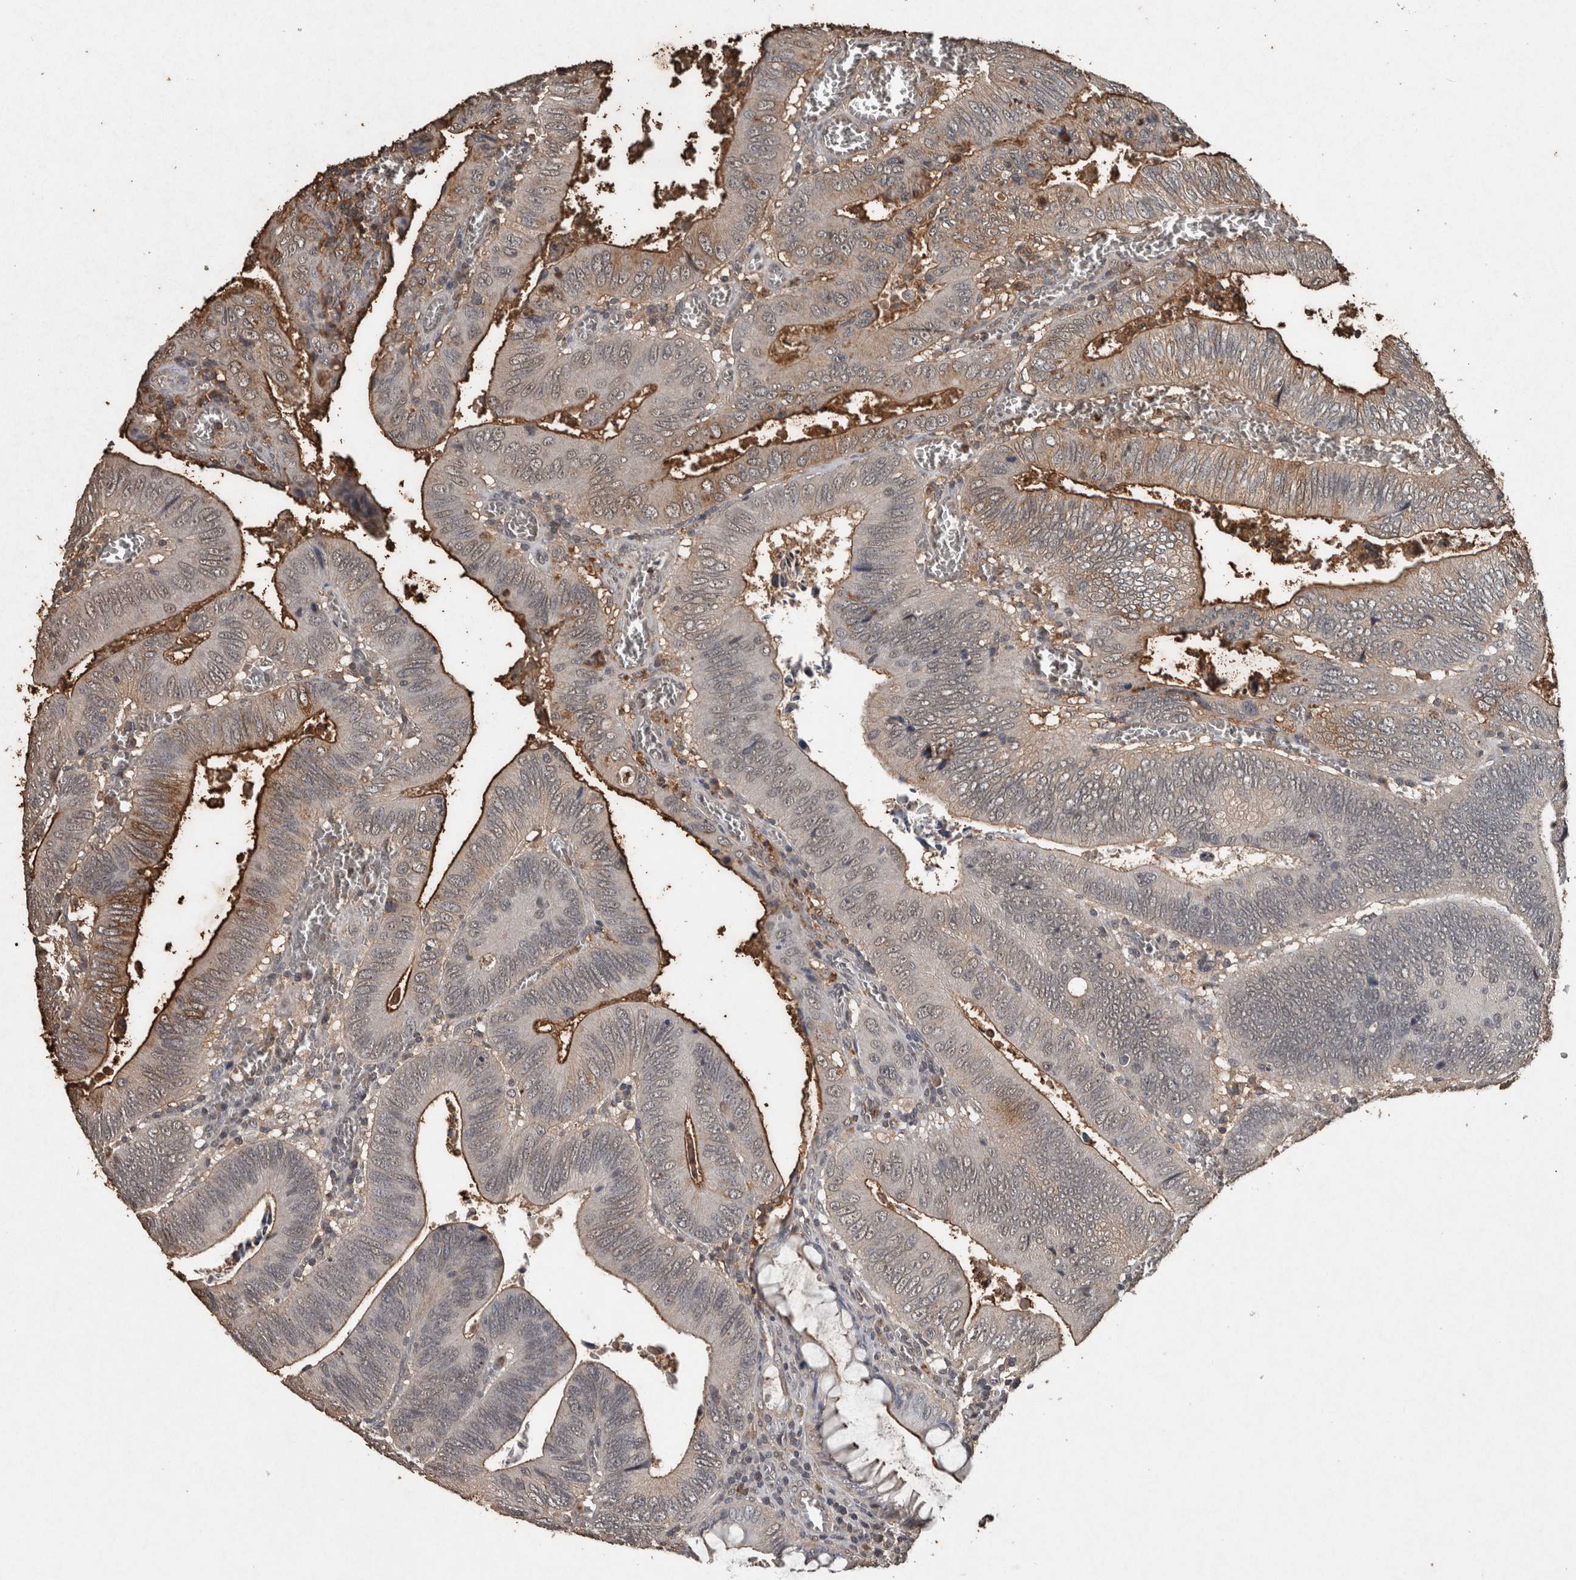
{"staining": {"intensity": "strong", "quantity": "<25%", "location": "cytoplasmic/membranous"}, "tissue": "colorectal cancer", "cell_type": "Tumor cells", "image_type": "cancer", "snomed": [{"axis": "morphology", "description": "Inflammation, NOS"}, {"axis": "morphology", "description": "Adenocarcinoma, NOS"}, {"axis": "topography", "description": "Colon"}], "caption": "Brown immunohistochemical staining in colorectal cancer (adenocarcinoma) exhibits strong cytoplasmic/membranous staining in about <25% of tumor cells. (DAB IHC with brightfield microscopy, high magnification).", "gene": "FGFRL1", "patient": {"sex": "male", "age": 72}}